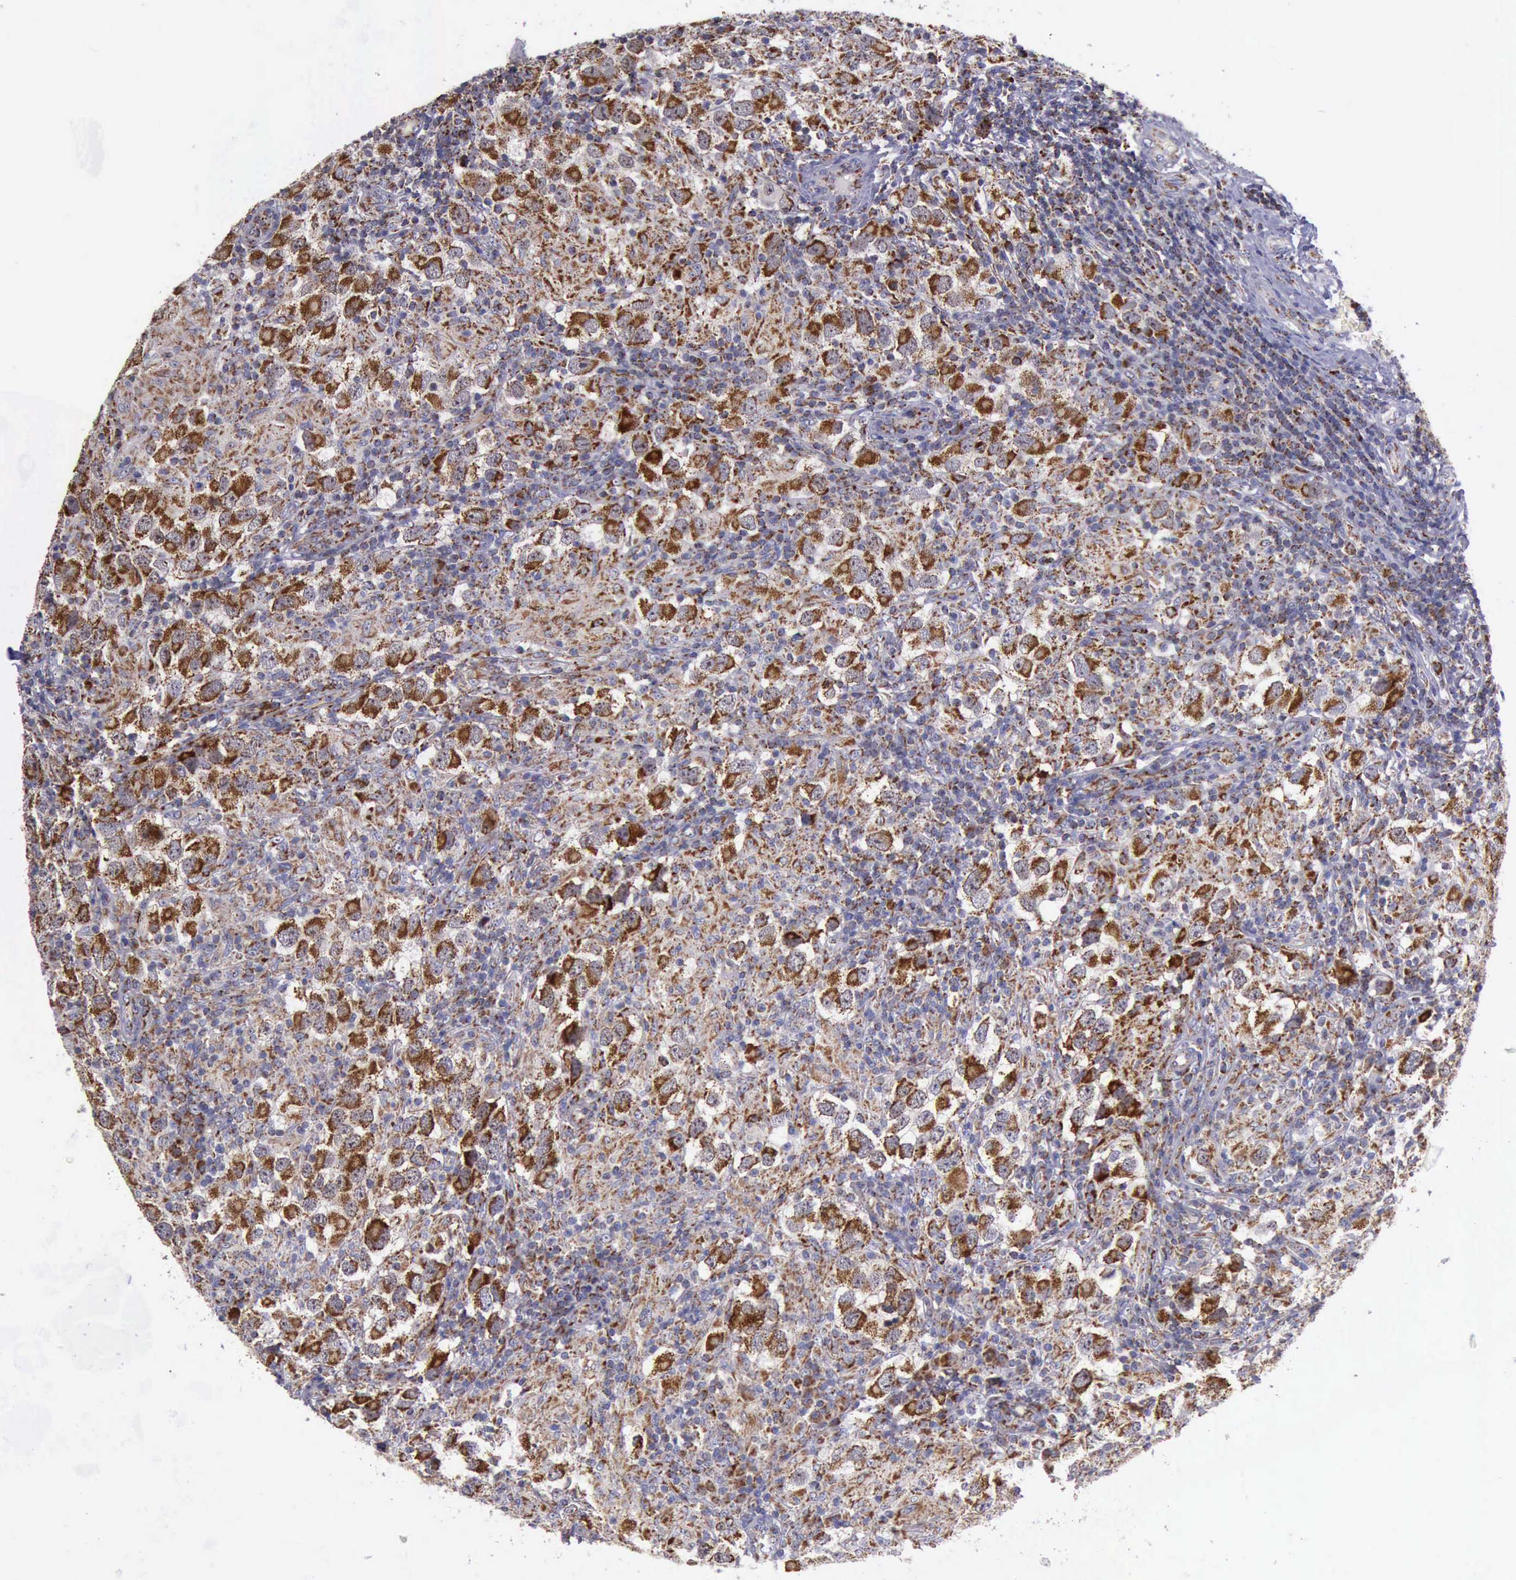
{"staining": {"intensity": "moderate", "quantity": ">75%", "location": "cytoplasmic/membranous"}, "tissue": "testis cancer", "cell_type": "Tumor cells", "image_type": "cancer", "snomed": [{"axis": "morphology", "description": "Carcinoma, Embryonal, NOS"}, {"axis": "topography", "description": "Testis"}], "caption": "Testis cancer (embryonal carcinoma) stained for a protein (brown) shows moderate cytoplasmic/membranous positive positivity in about >75% of tumor cells.", "gene": "TXN2", "patient": {"sex": "male", "age": 21}}